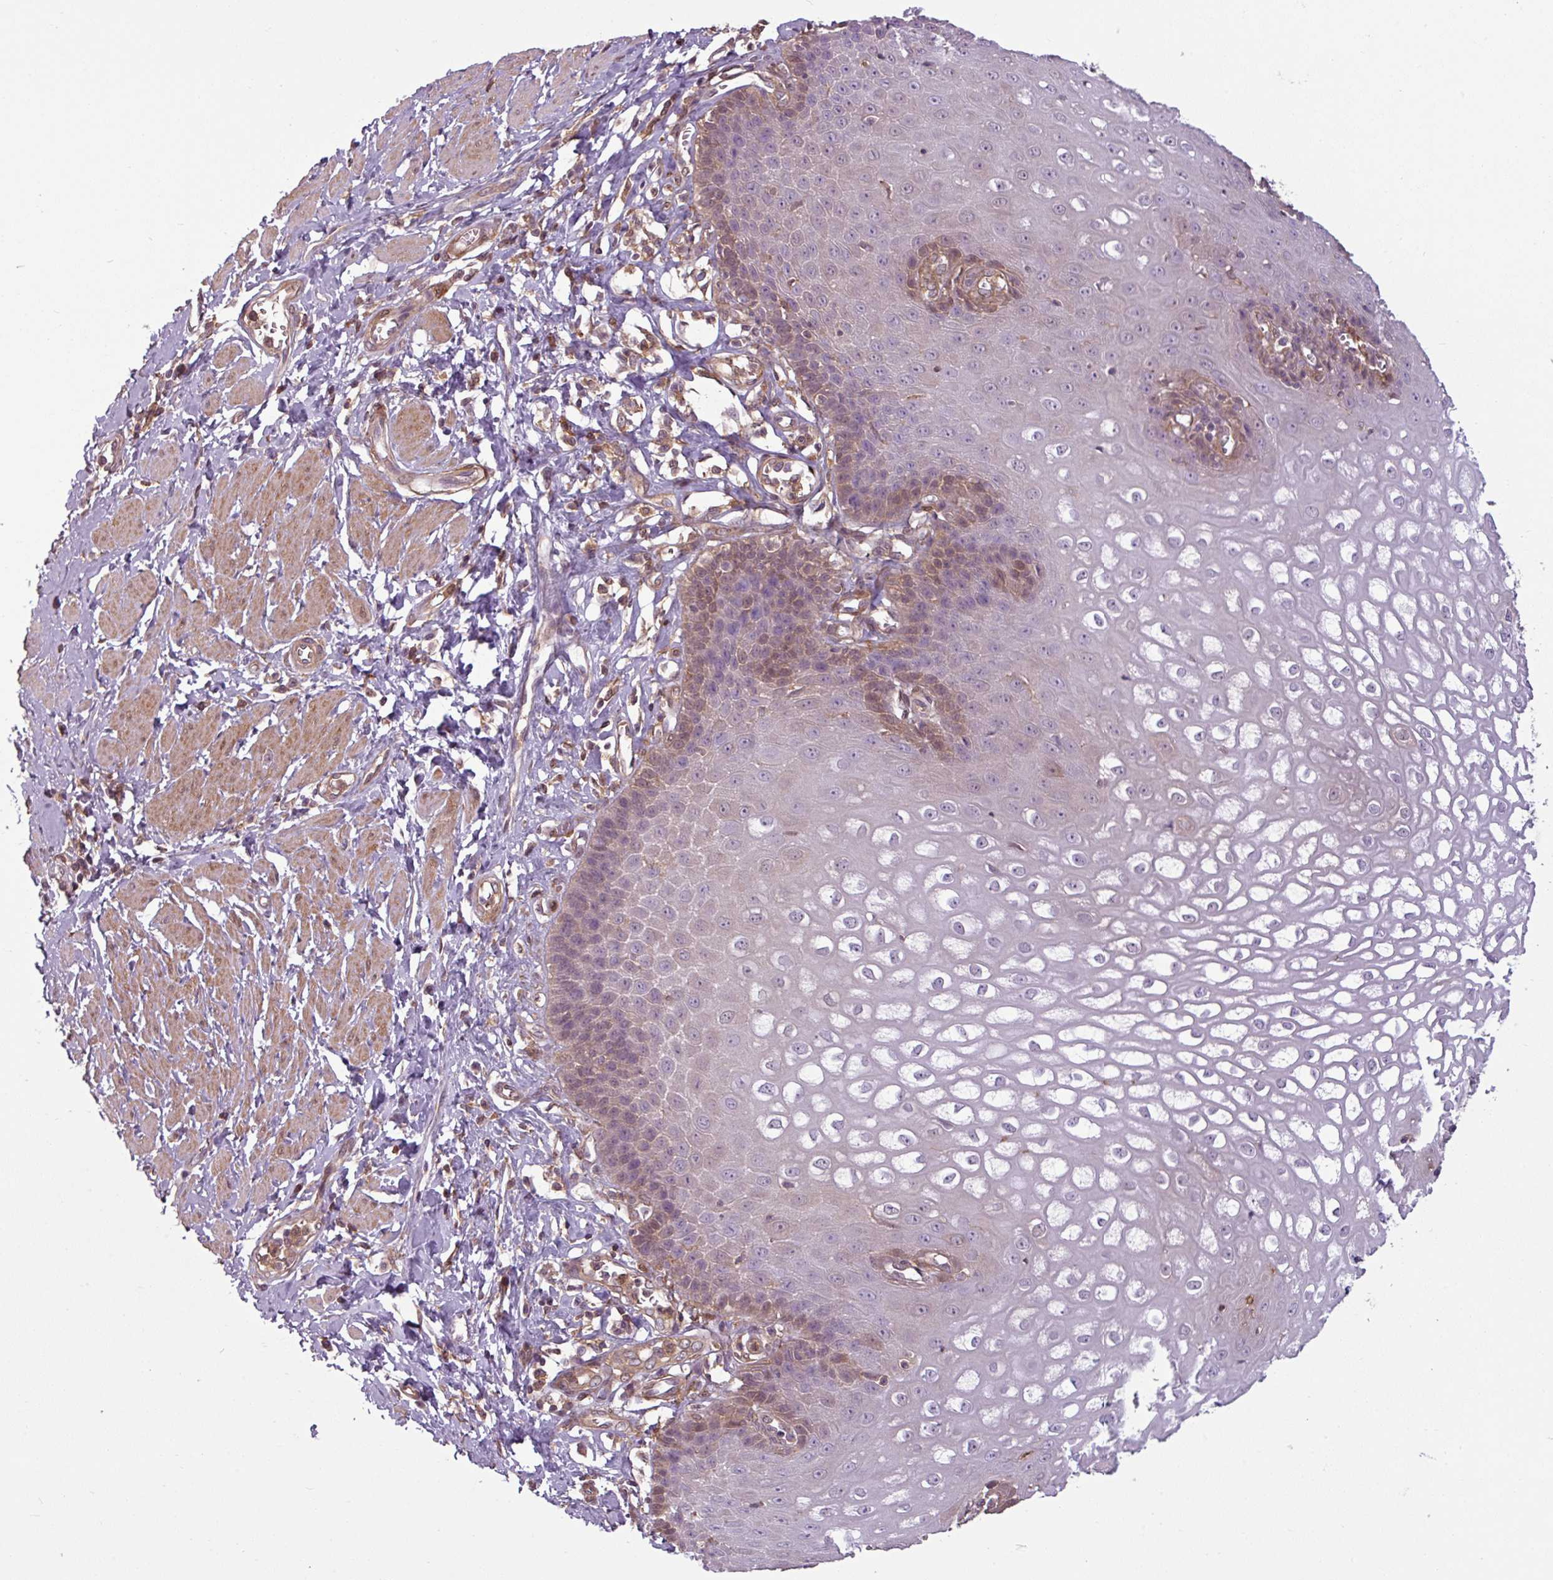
{"staining": {"intensity": "weak", "quantity": "25%-75%", "location": "cytoplasmic/membranous,nuclear"}, "tissue": "esophagus", "cell_type": "Squamous epithelial cells", "image_type": "normal", "snomed": [{"axis": "morphology", "description": "Normal tissue, NOS"}, {"axis": "topography", "description": "Esophagus"}], "caption": "Immunohistochemistry (IHC) (DAB) staining of benign esophagus reveals weak cytoplasmic/membranous,nuclear protein positivity in approximately 25%-75% of squamous epithelial cells.", "gene": "SH3BGRL", "patient": {"sex": "male", "age": 67}}